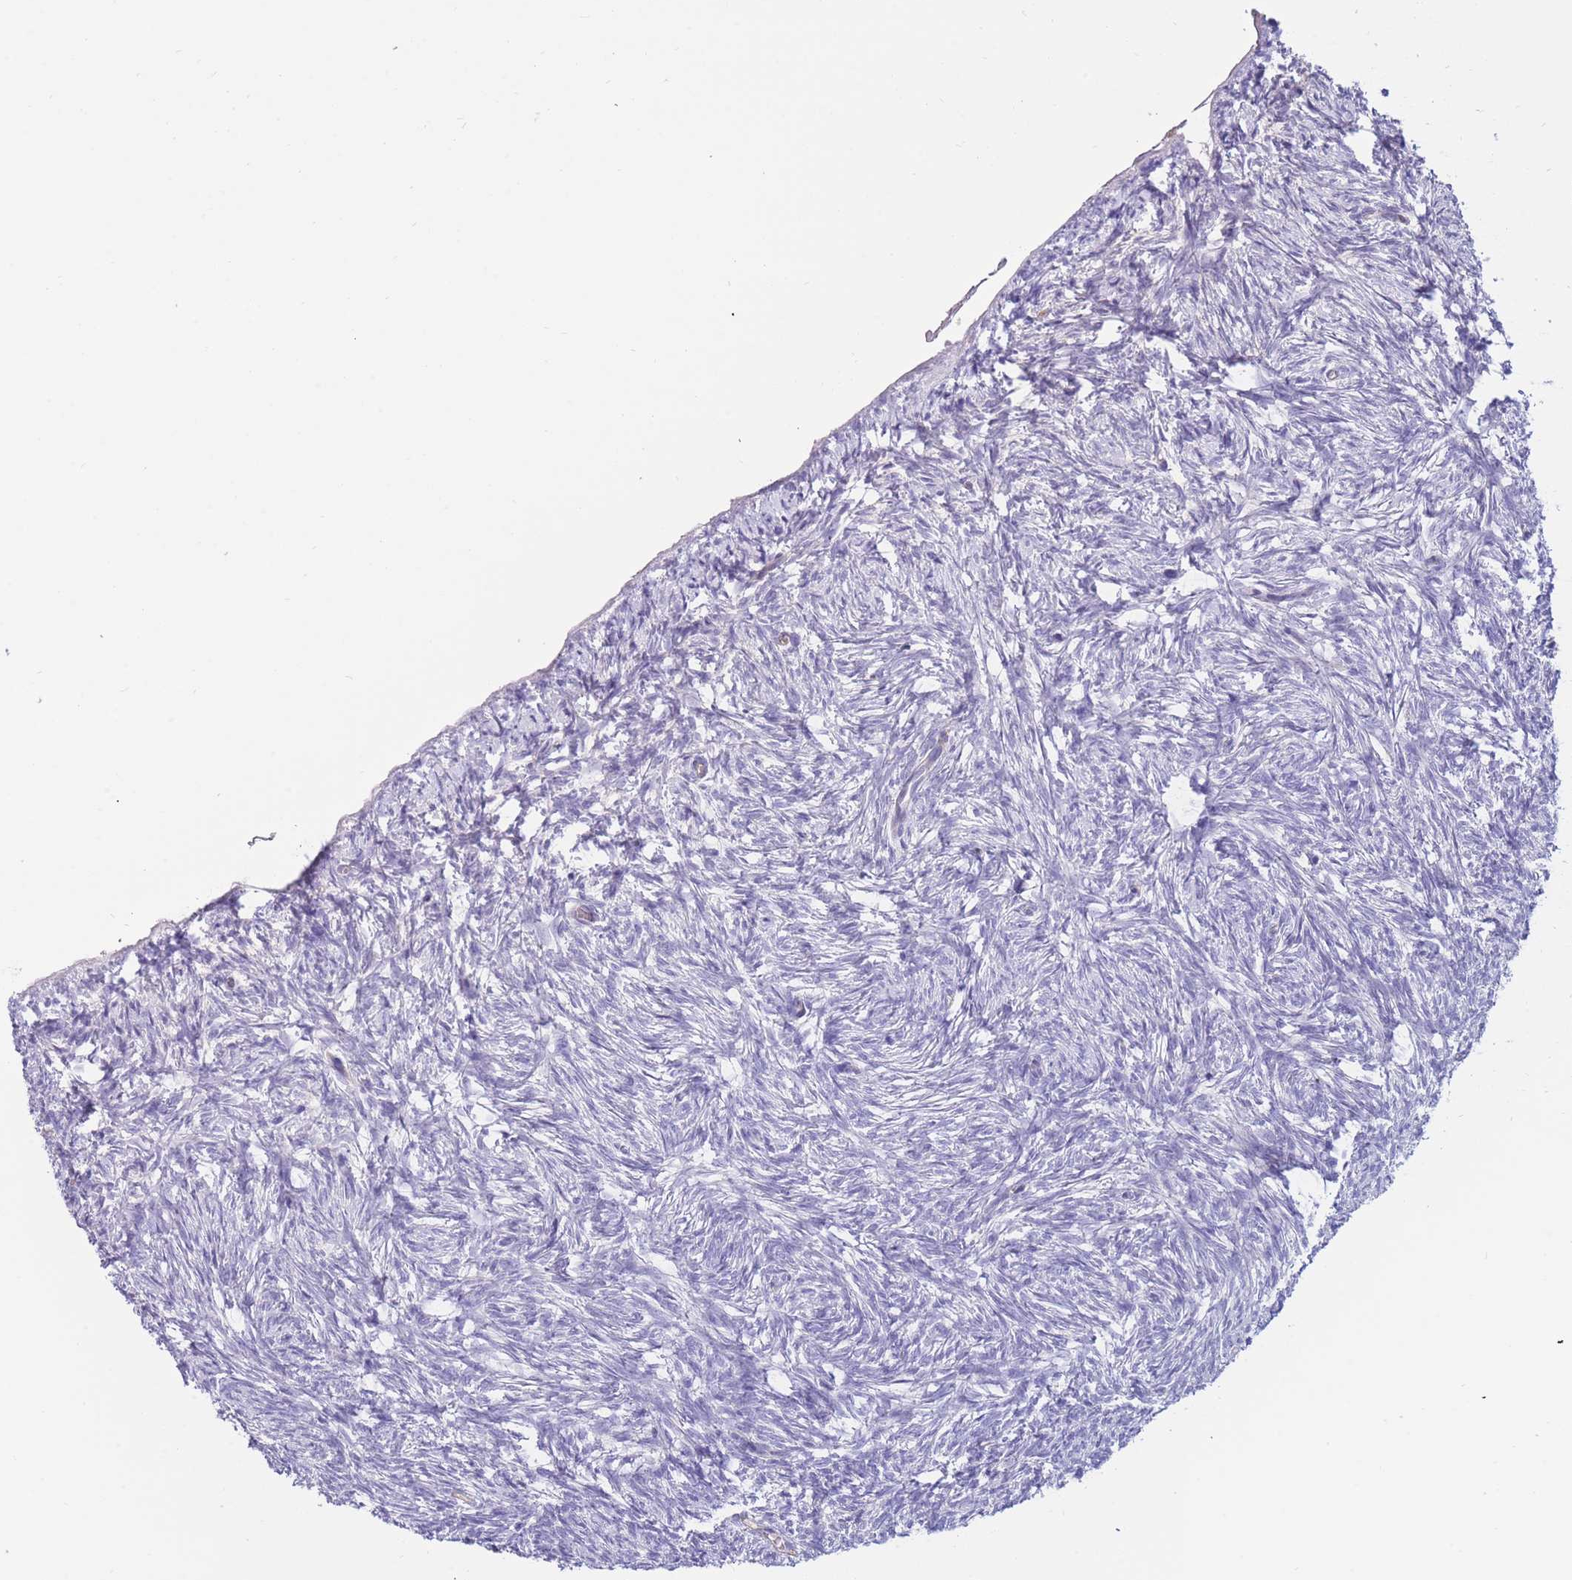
{"staining": {"intensity": "negative", "quantity": "none", "location": "none"}, "tissue": "ovary", "cell_type": "Ovarian stroma cells", "image_type": "normal", "snomed": [{"axis": "morphology", "description": "Normal tissue, NOS"}, {"axis": "topography", "description": "Ovary"}], "caption": "Ovarian stroma cells show no significant protein staining in benign ovary. (Brightfield microscopy of DAB immunohistochemistry (IHC) at high magnification).", "gene": "SULT1A1", "patient": {"sex": "female", "age": 51}}